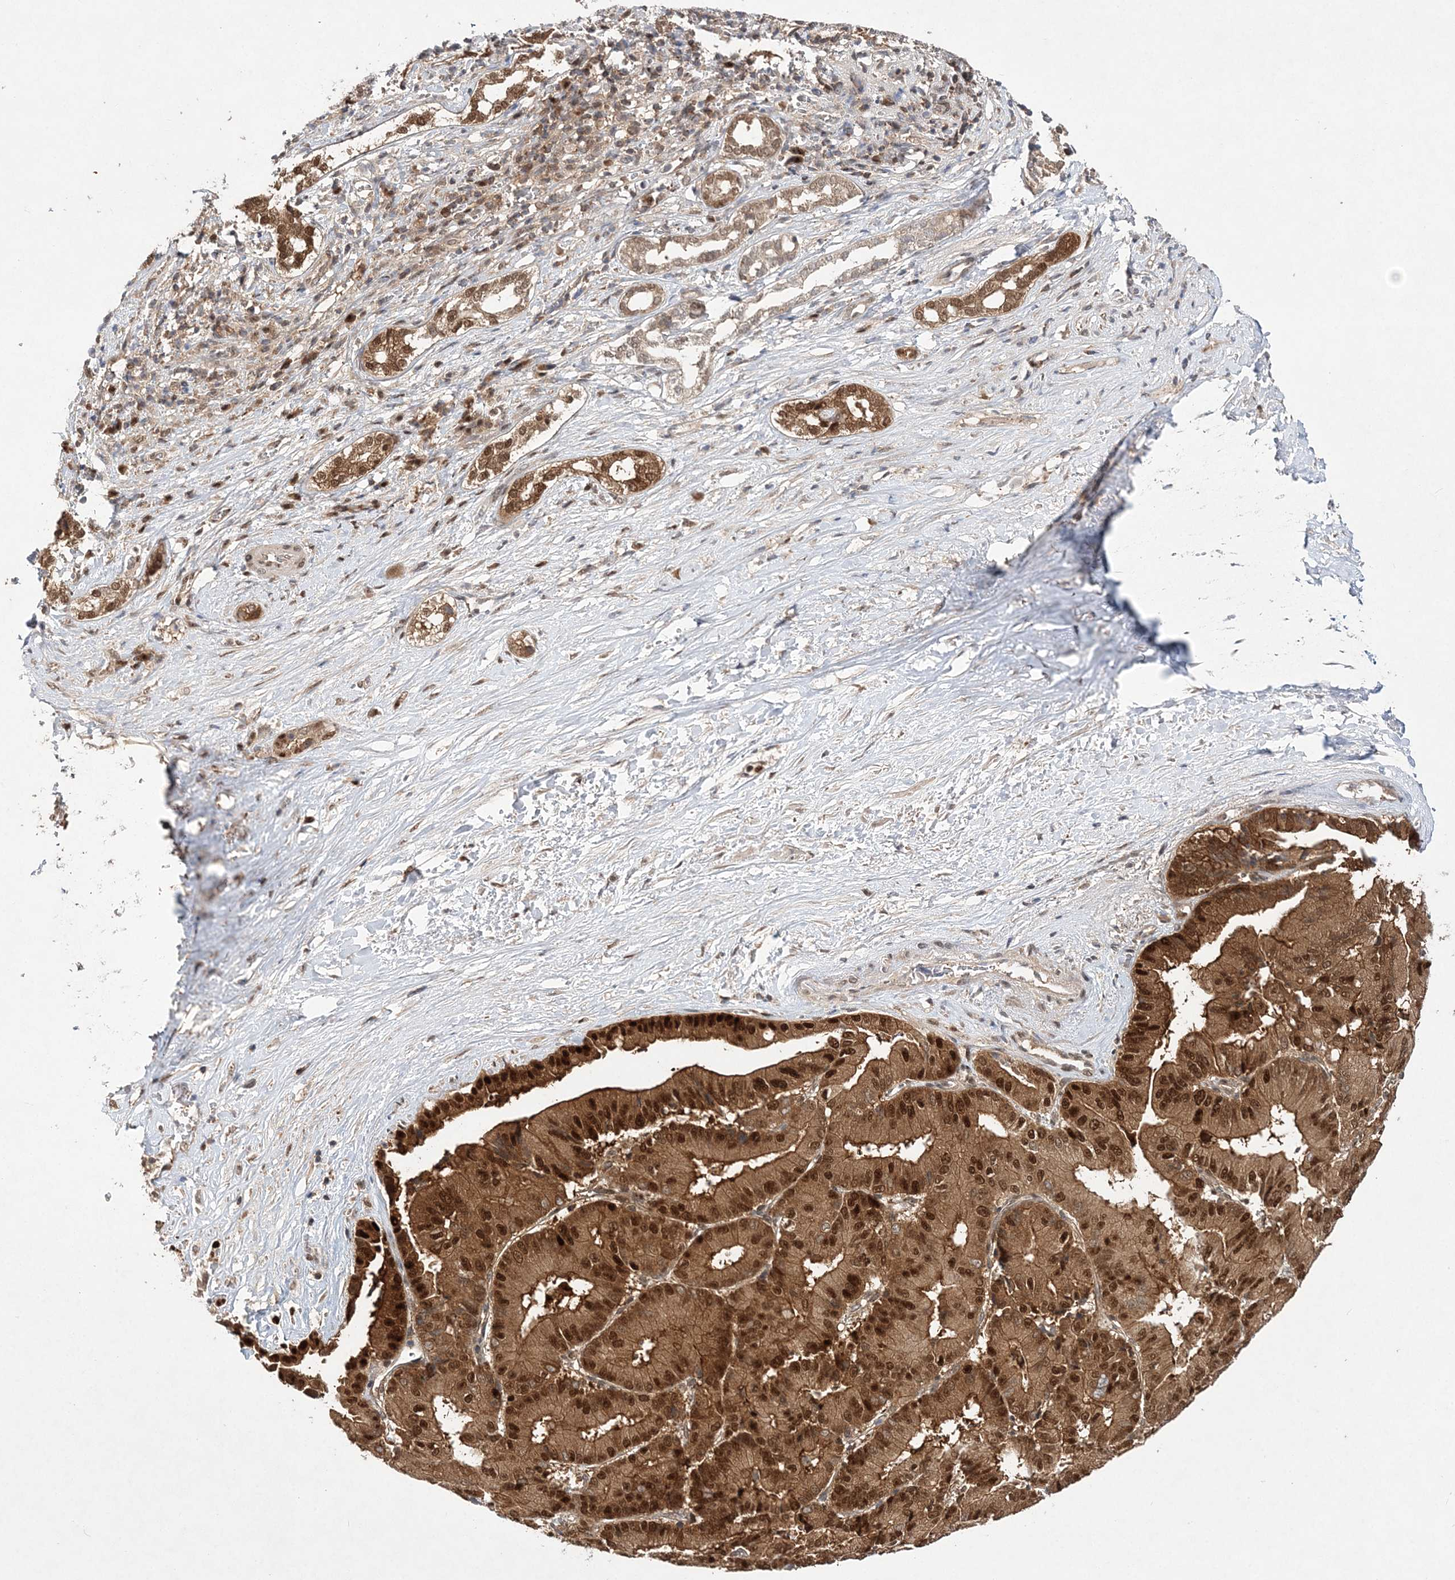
{"staining": {"intensity": "strong", "quantity": ">75%", "location": "cytoplasmic/membranous,nuclear"}, "tissue": "liver cancer", "cell_type": "Tumor cells", "image_type": "cancer", "snomed": [{"axis": "morphology", "description": "Cholangiocarcinoma"}, {"axis": "topography", "description": "Liver"}], "caption": "Cholangiocarcinoma (liver) was stained to show a protein in brown. There is high levels of strong cytoplasmic/membranous and nuclear expression in approximately >75% of tumor cells. (DAB (3,3'-diaminobenzidine) = brown stain, brightfield microscopy at high magnification).", "gene": "NIF3L1", "patient": {"sex": "female", "age": 75}}